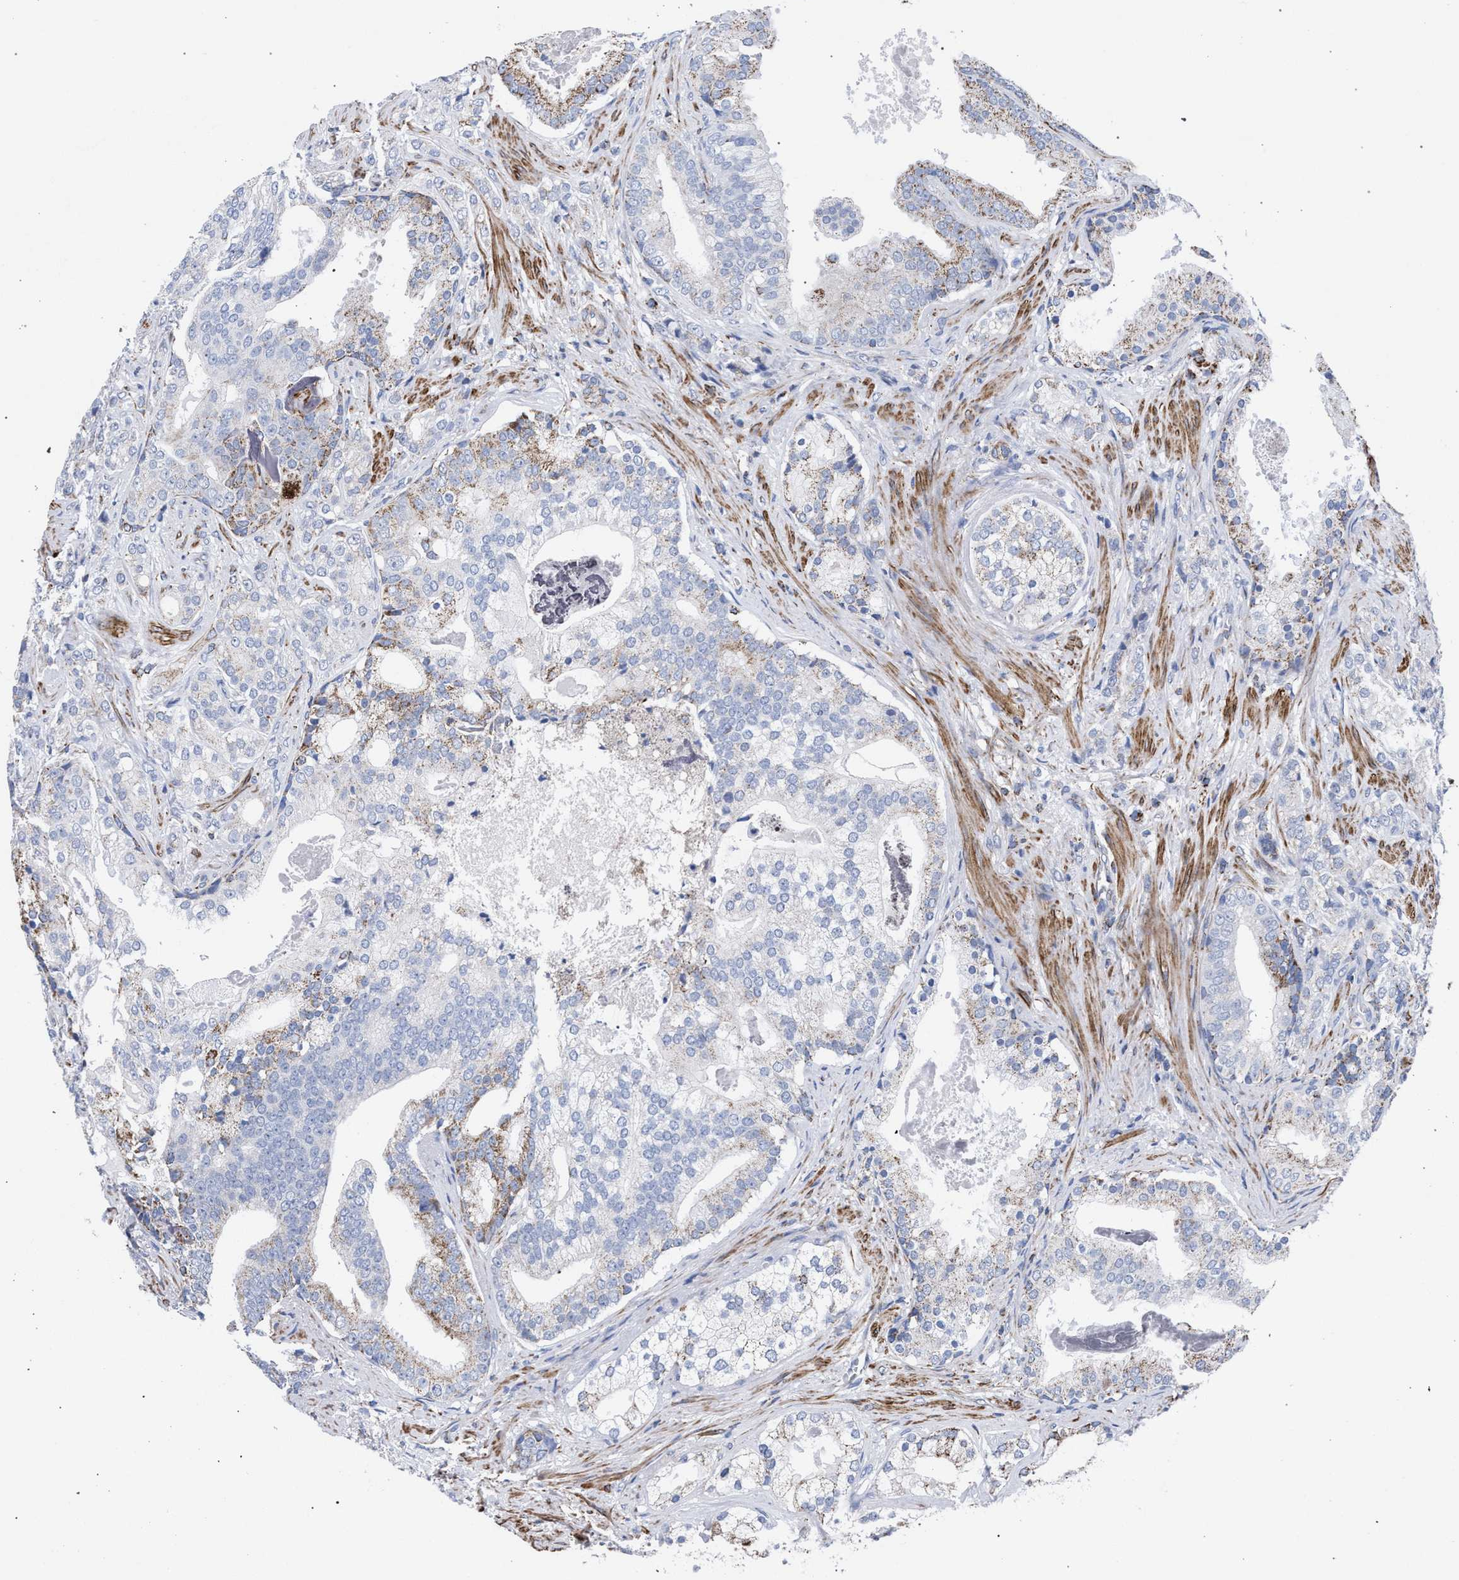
{"staining": {"intensity": "weak", "quantity": "25%-75%", "location": "cytoplasmic/membranous"}, "tissue": "prostate cancer", "cell_type": "Tumor cells", "image_type": "cancer", "snomed": [{"axis": "morphology", "description": "Adenocarcinoma, Low grade"}, {"axis": "topography", "description": "Prostate"}], "caption": "Prostate cancer (low-grade adenocarcinoma) tissue reveals weak cytoplasmic/membranous staining in approximately 25%-75% of tumor cells, visualized by immunohistochemistry.", "gene": "ACADS", "patient": {"sex": "male", "age": 58}}